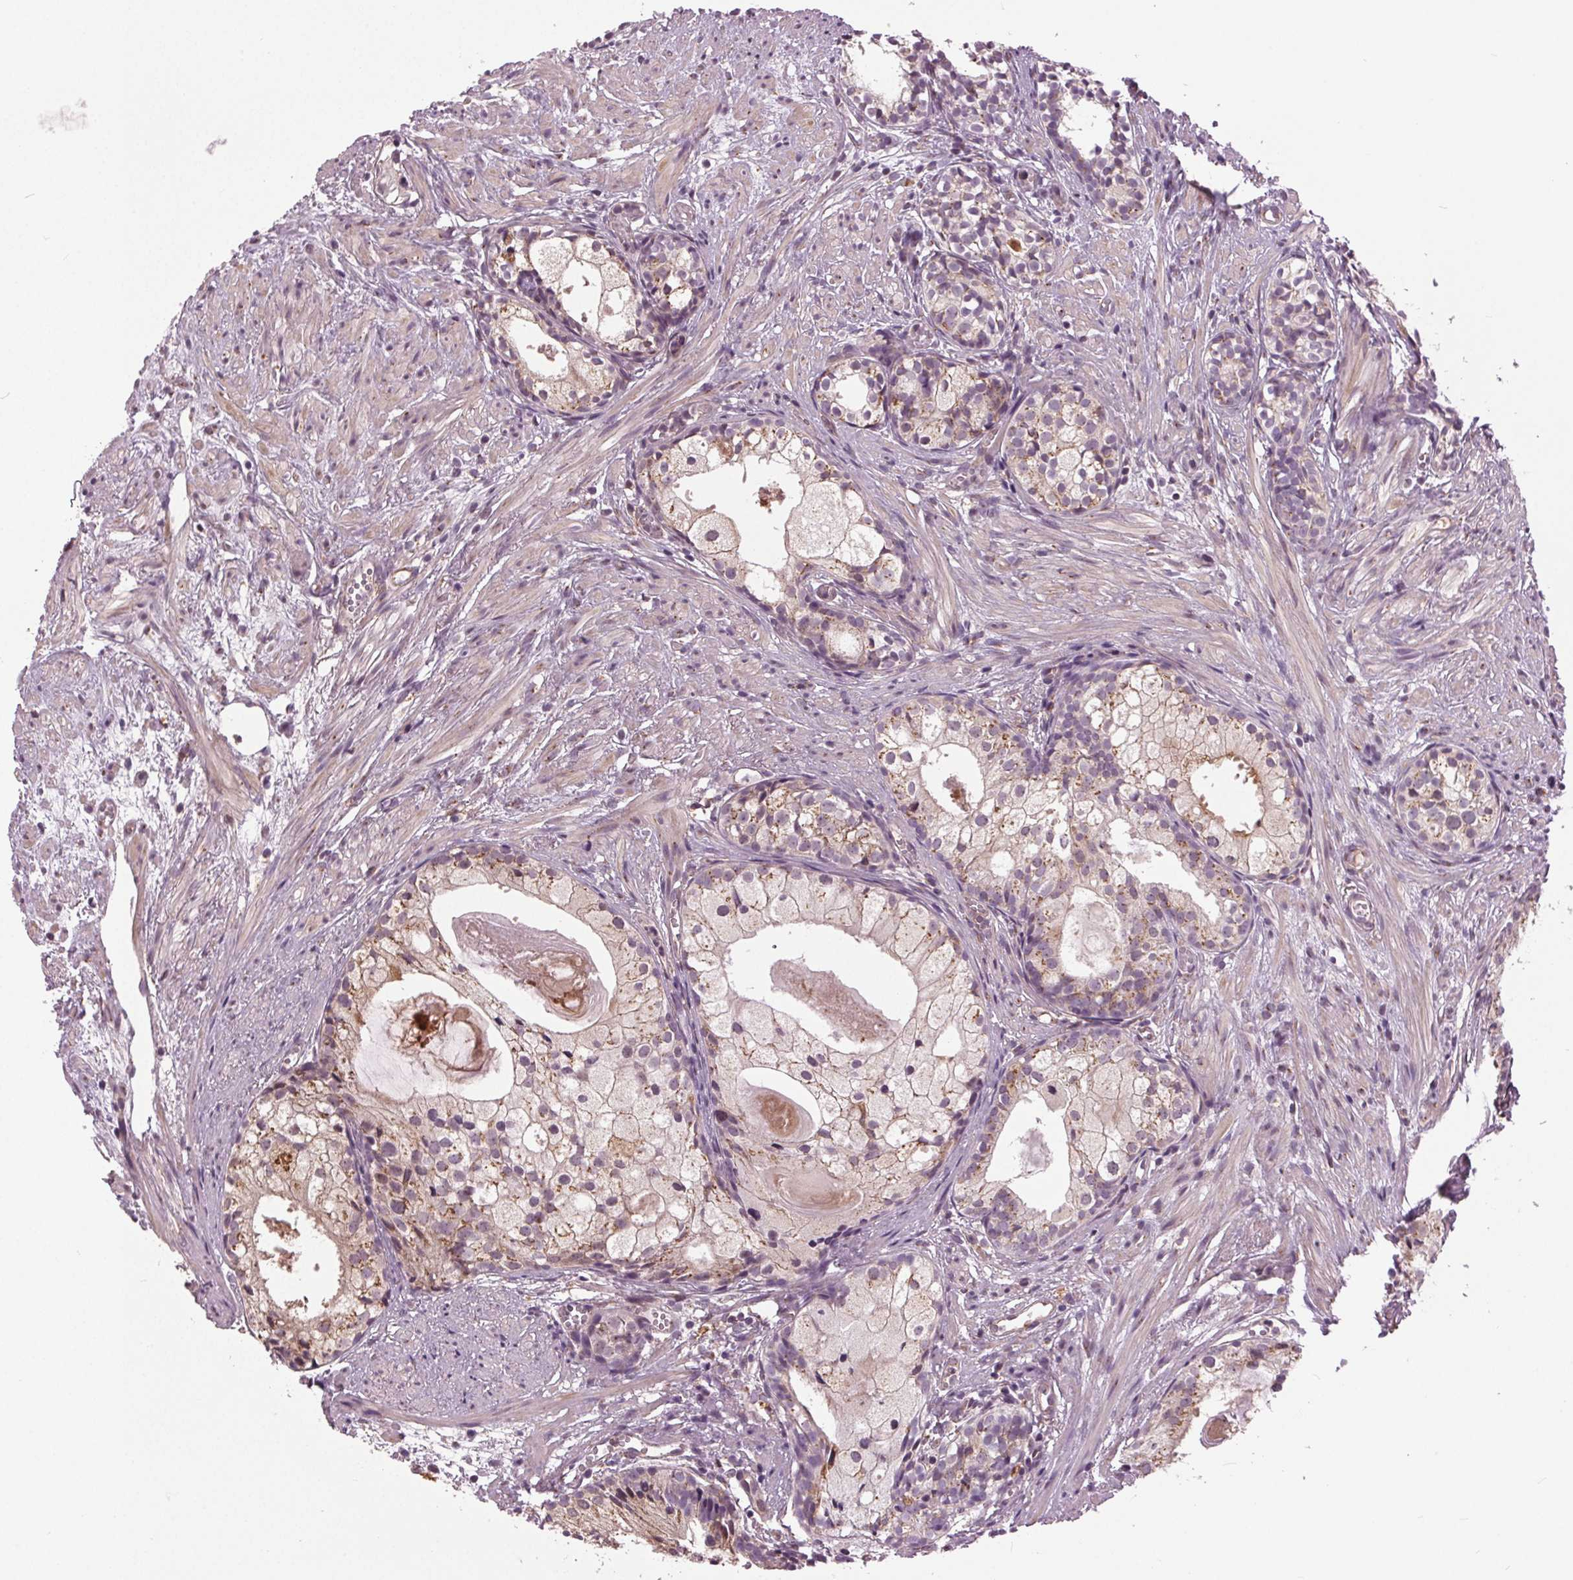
{"staining": {"intensity": "moderate", "quantity": "25%-75%", "location": "cytoplasmic/membranous"}, "tissue": "prostate cancer", "cell_type": "Tumor cells", "image_type": "cancer", "snomed": [{"axis": "morphology", "description": "Adenocarcinoma, High grade"}, {"axis": "topography", "description": "Prostate"}], "caption": "High-power microscopy captured an immunohistochemistry photomicrograph of high-grade adenocarcinoma (prostate), revealing moderate cytoplasmic/membranous expression in approximately 25%-75% of tumor cells.", "gene": "BSDC1", "patient": {"sex": "male", "age": 85}}